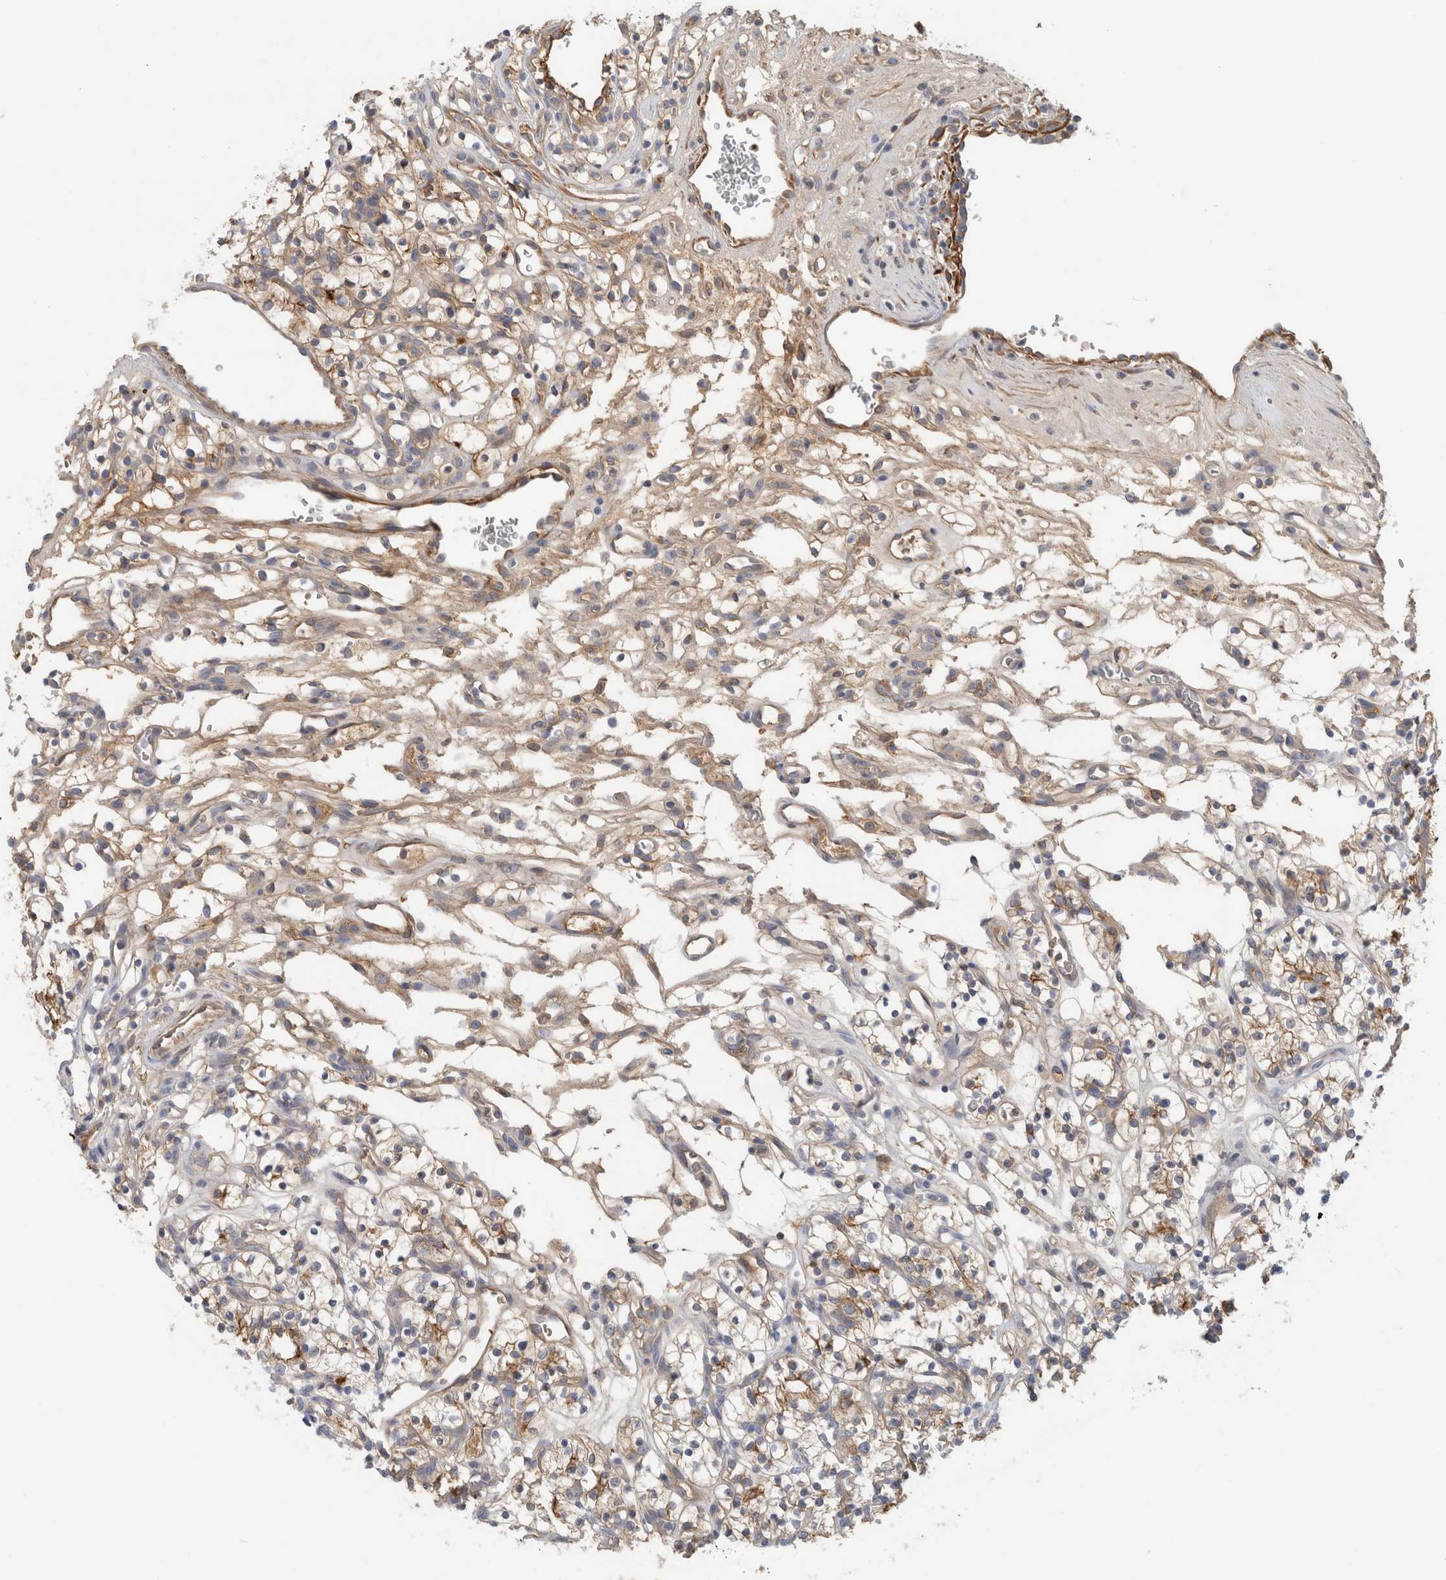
{"staining": {"intensity": "moderate", "quantity": ">75%", "location": "cytoplasmic/membranous"}, "tissue": "renal cancer", "cell_type": "Tumor cells", "image_type": "cancer", "snomed": [{"axis": "morphology", "description": "Adenocarcinoma, NOS"}, {"axis": "topography", "description": "Kidney"}], "caption": "High-magnification brightfield microscopy of renal cancer (adenocarcinoma) stained with DAB (3,3'-diaminobenzidine) (brown) and counterstained with hematoxylin (blue). tumor cells exhibit moderate cytoplasmic/membranous expression is seen in about>75% of cells.", "gene": "CFI", "patient": {"sex": "female", "age": 57}}